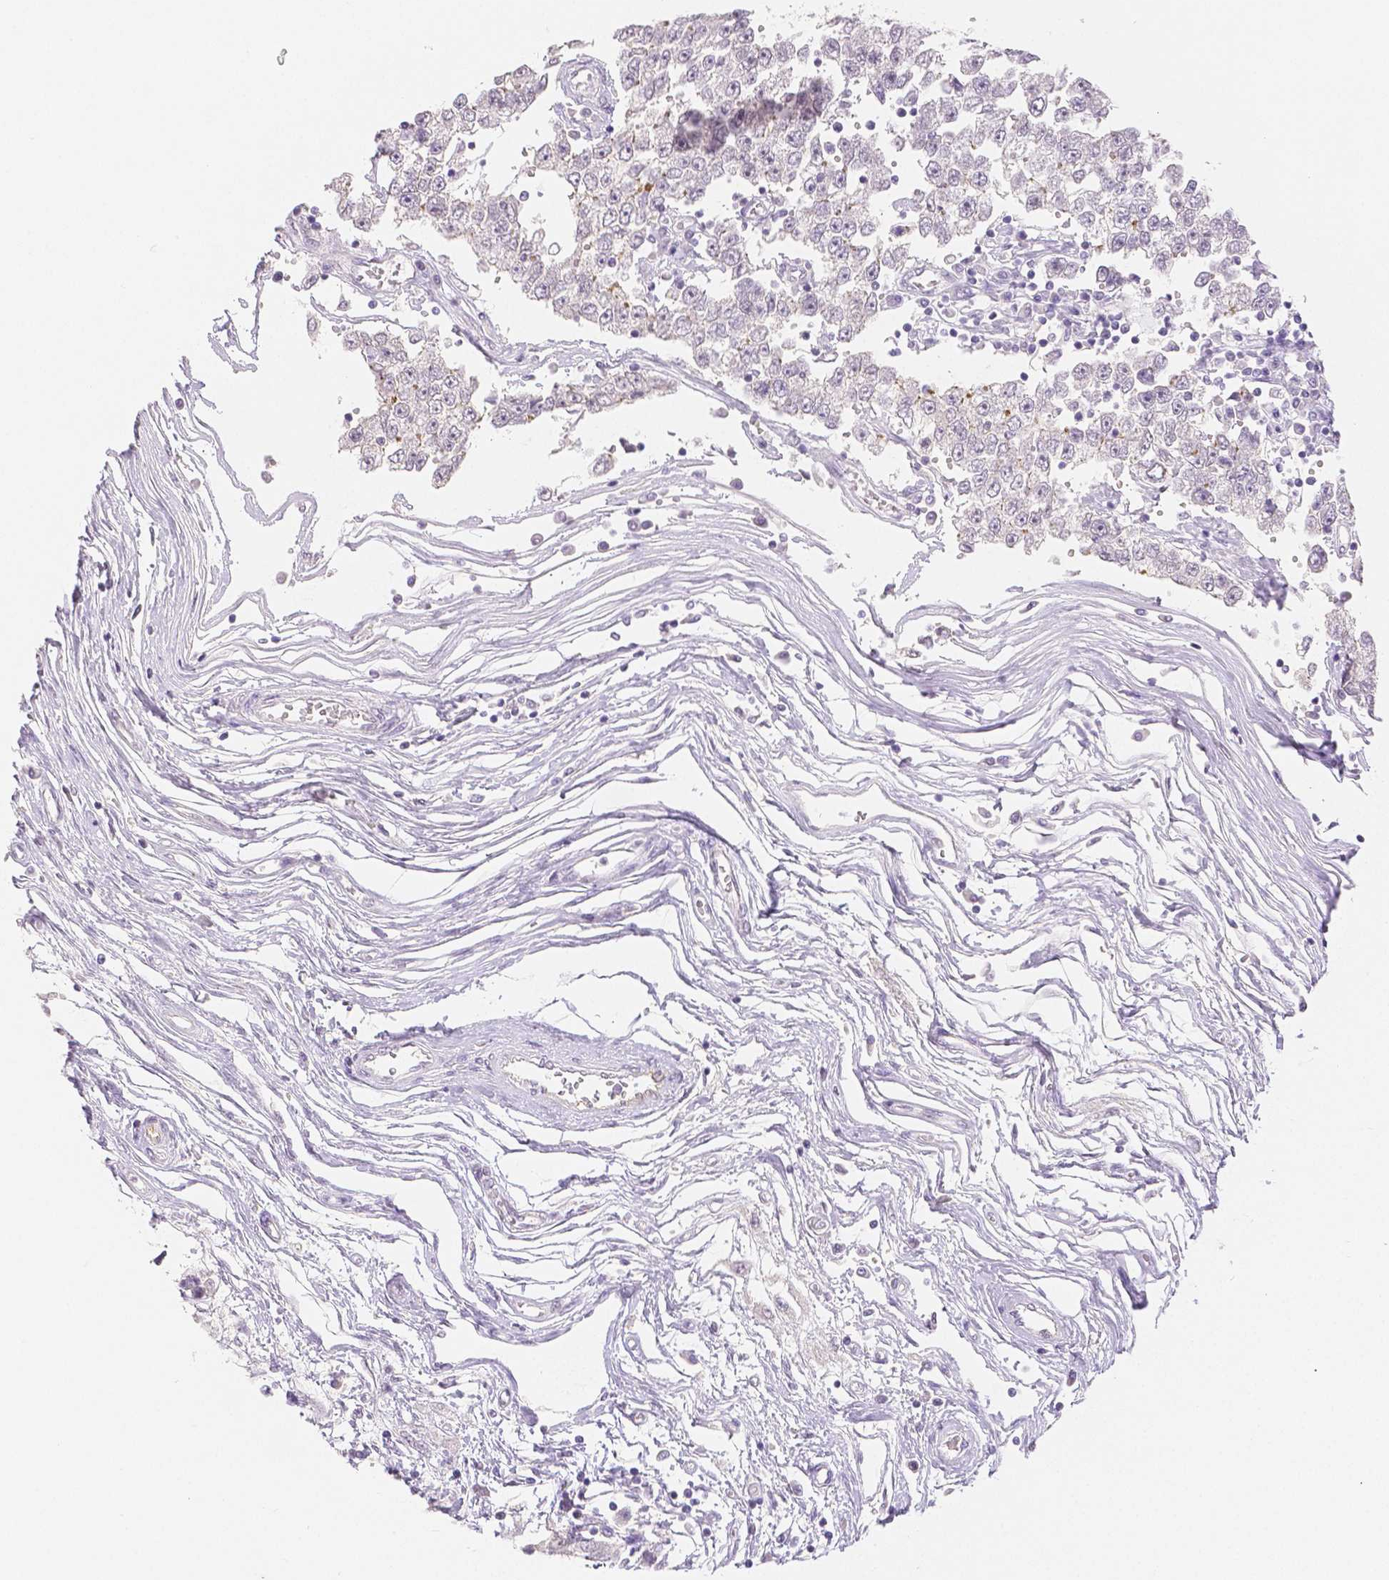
{"staining": {"intensity": "negative", "quantity": "none", "location": "none"}, "tissue": "testis cancer", "cell_type": "Tumor cells", "image_type": "cancer", "snomed": [{"axis": "morphology", "description": "Seminoma, NOS"}, {"axis": "topography", "description": "Testis"}], "caption": "High magnification brightfield microscopy of testis seminoma stained with DAB (3,3'-diaminobenzidine) (brown) and counterstained with hematoxylin (blue): tumor cells show no significant expression.", "gene": "OCLN", "patient": {"sex": "male", "age": 34}}